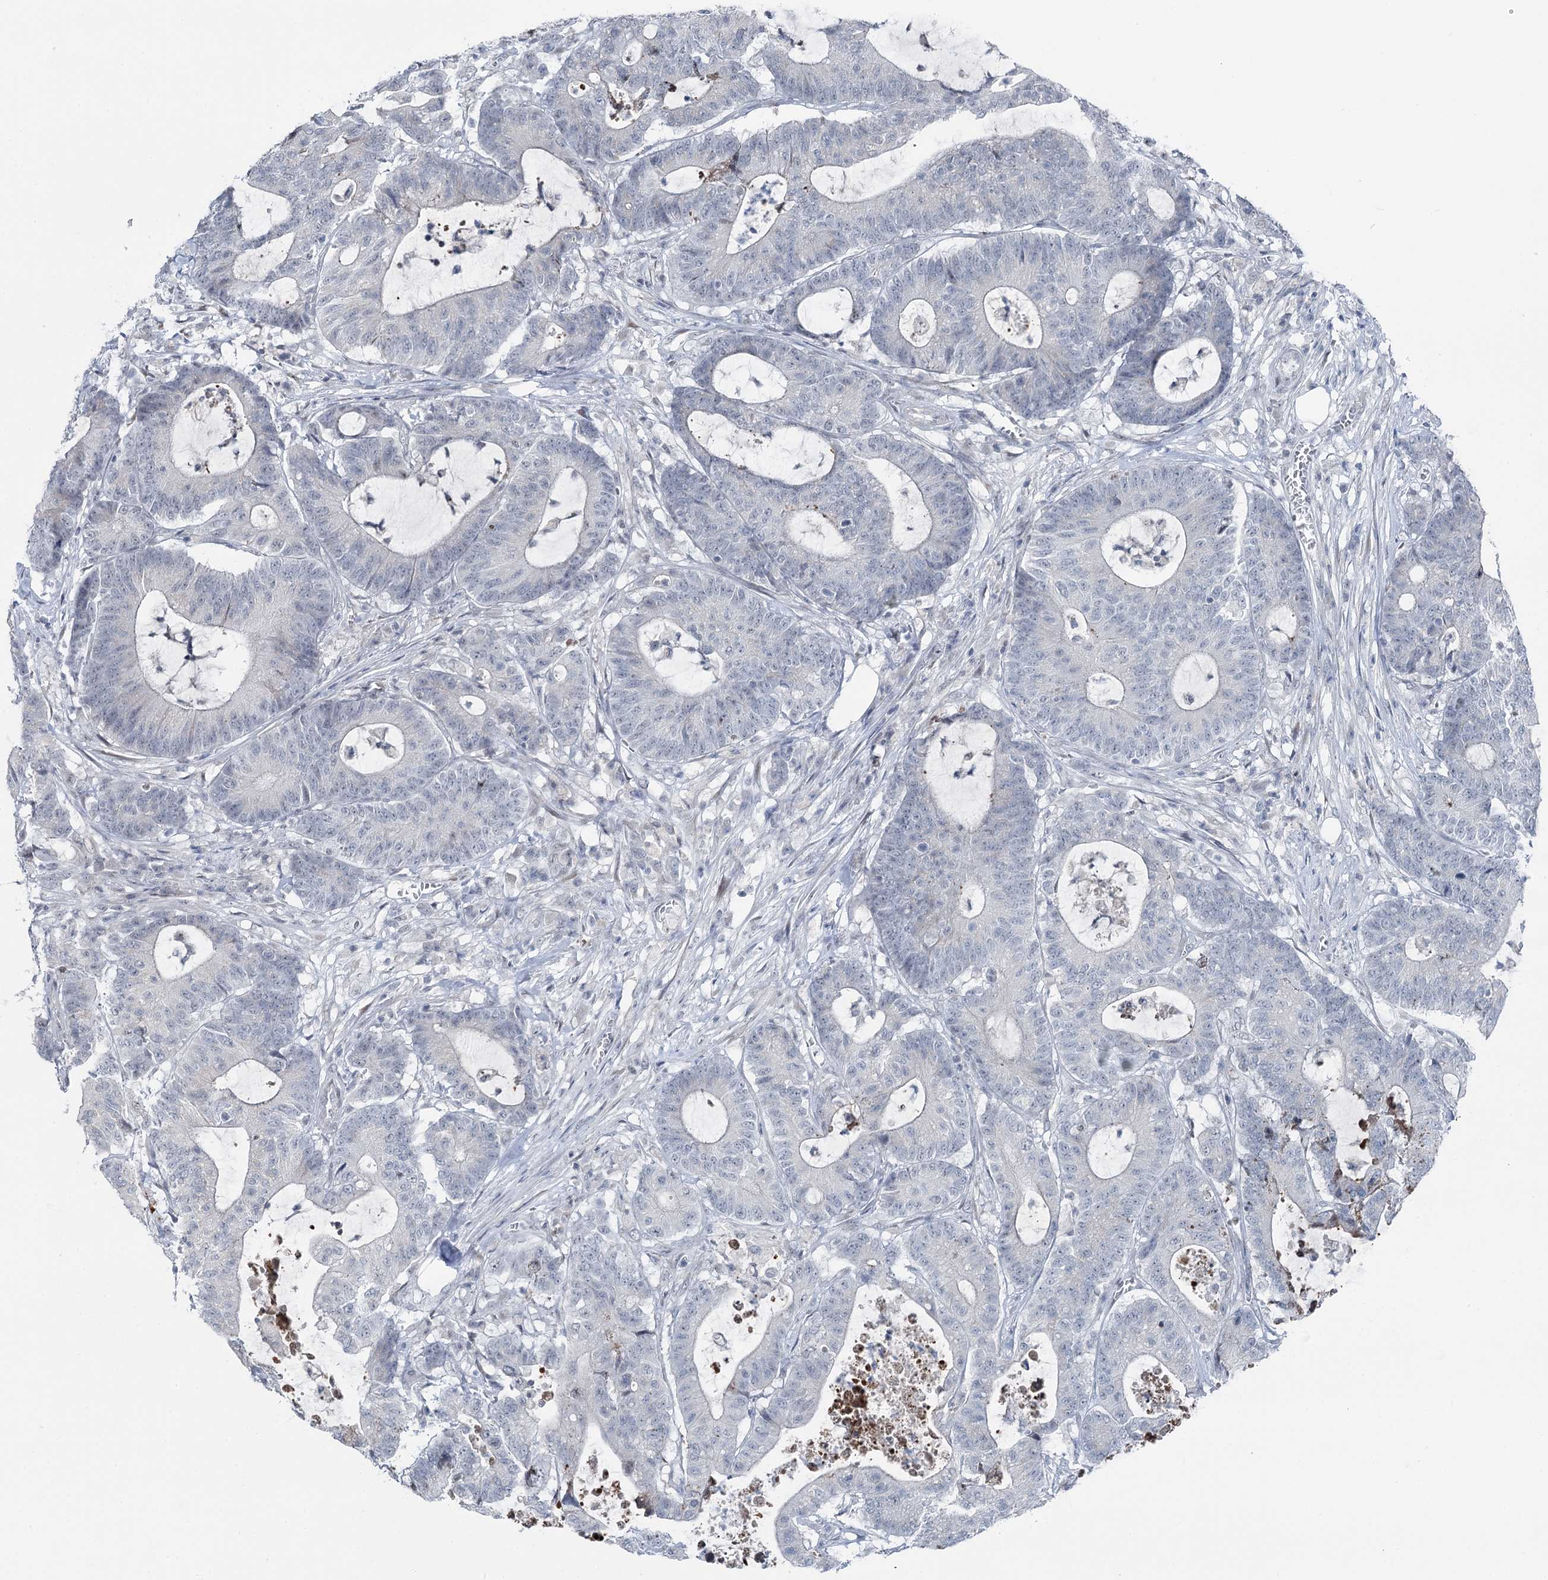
{"staining": {"intensity": "negative", "quantity": "none", "location": "none"}, "tissue": "colorectal cancer", "cell_type": "Tumor cells", "image_type": "cancer", "snomed": [{"axis": "morphology", "description": "Adenocarcinoma, NOS"}, {"axis": "topography", "description": "Colon"}], "caption": "Adenocarcinoma (colorectal) stained for a protein using immunohistochemistry (IHC) displays no expression tumor cells.", "gene": "STEEP1", "patient": {"sex": "female", "age": 84}}